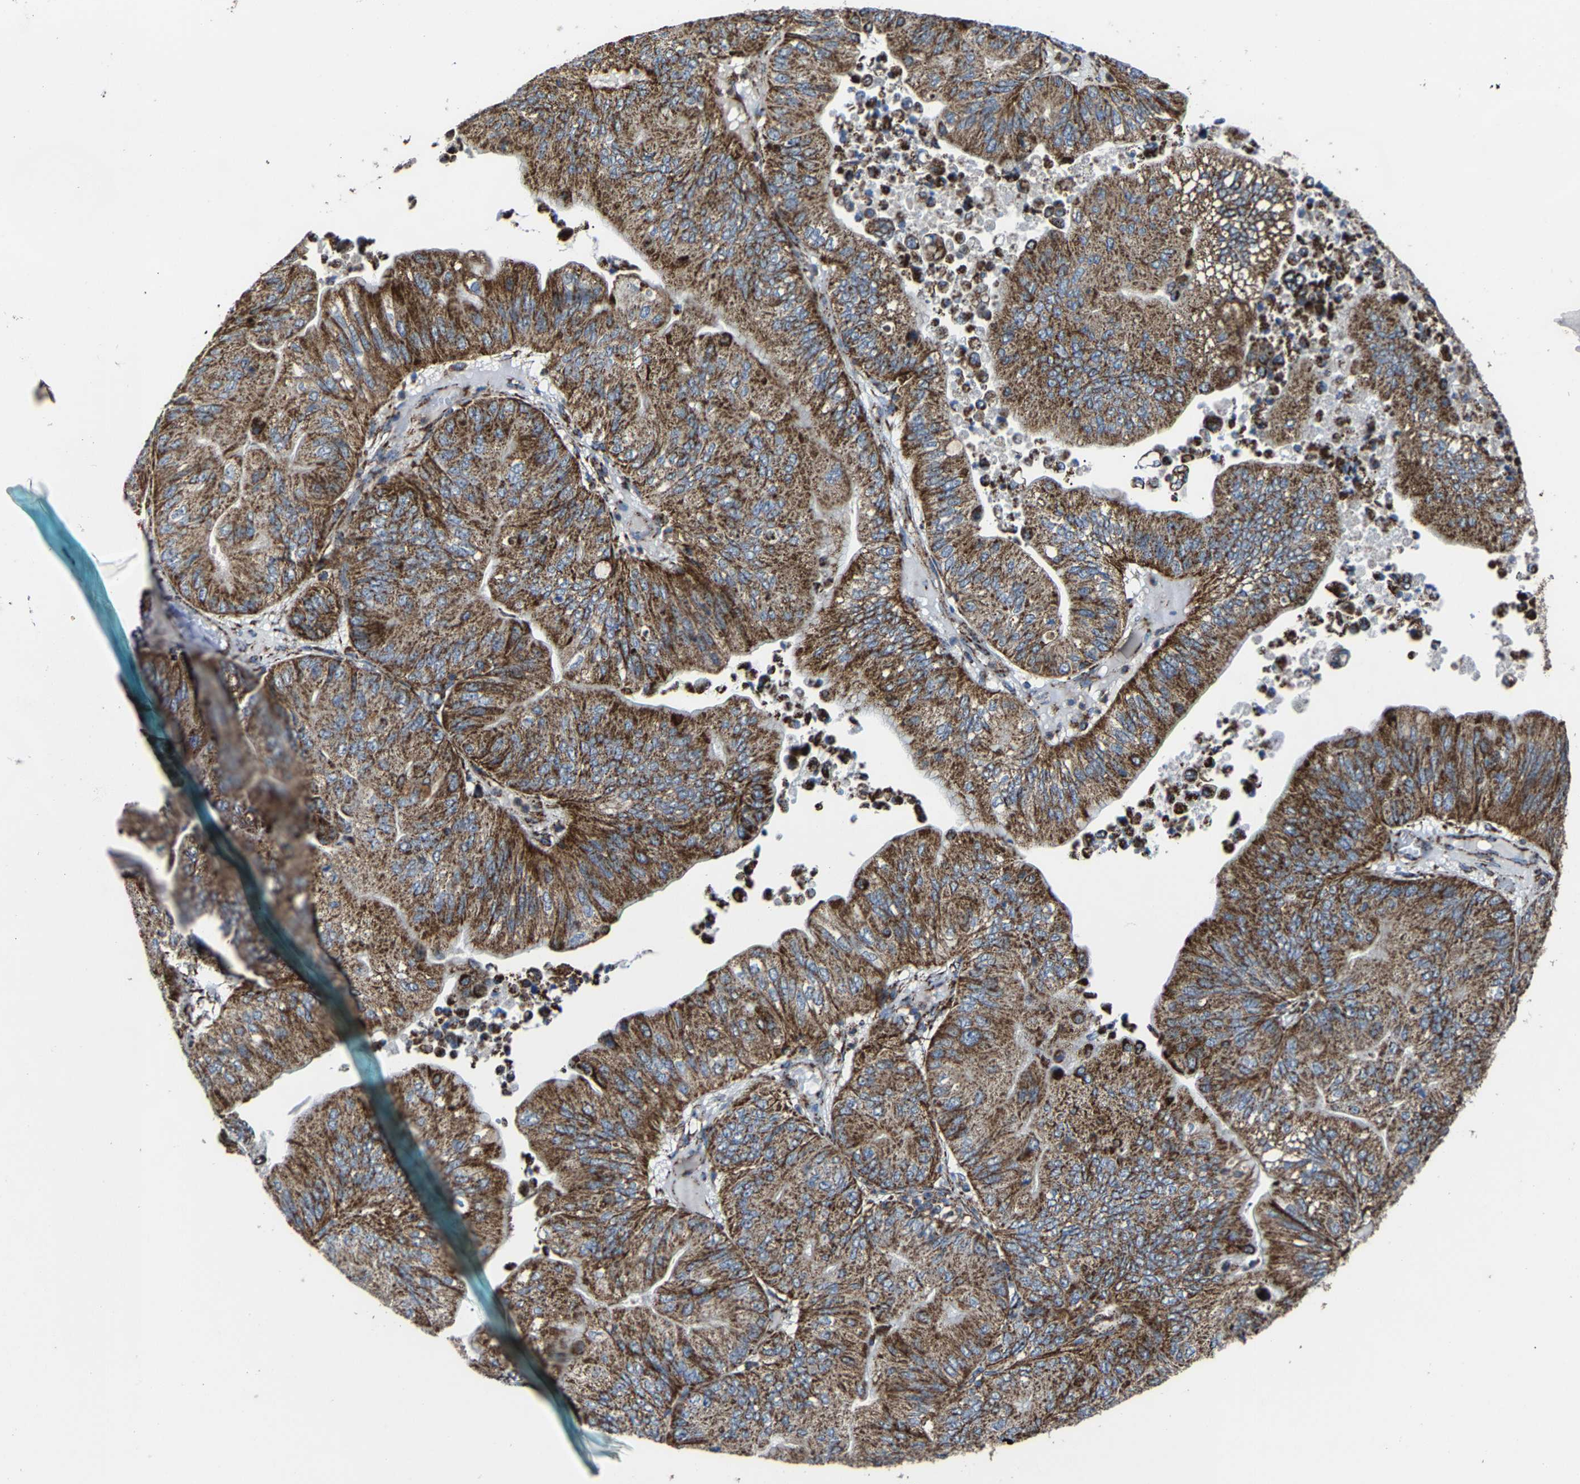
{"staining": {"intensity": "moderate", "quantity": ">75%", "location": "cytoplasmic/membranous"}, "tissue": "ovarian cancer", "cell_type": "Tumor cells", "image_type": "cancer", "snomed": [{"axis": "morphology", "description": "Cystadenocarcinoma, mucinous, NOS"}, {"axis": "topography", "description": "Ovary"}], "caption": "Moderate cytoplasmic/membranous protein staining is appreciated in approximately >75% of tumor cells in mucinous cystadenocarcinoma (ovarian). The staining is performed using DAB (3,3'-diaminobenzidine) brown chromogen to label protein expression. The nuclei are counter-stained blue using hematoxylin.", "gene": "NDUFV3", "patient": {"sex": "female", "age": 61}}